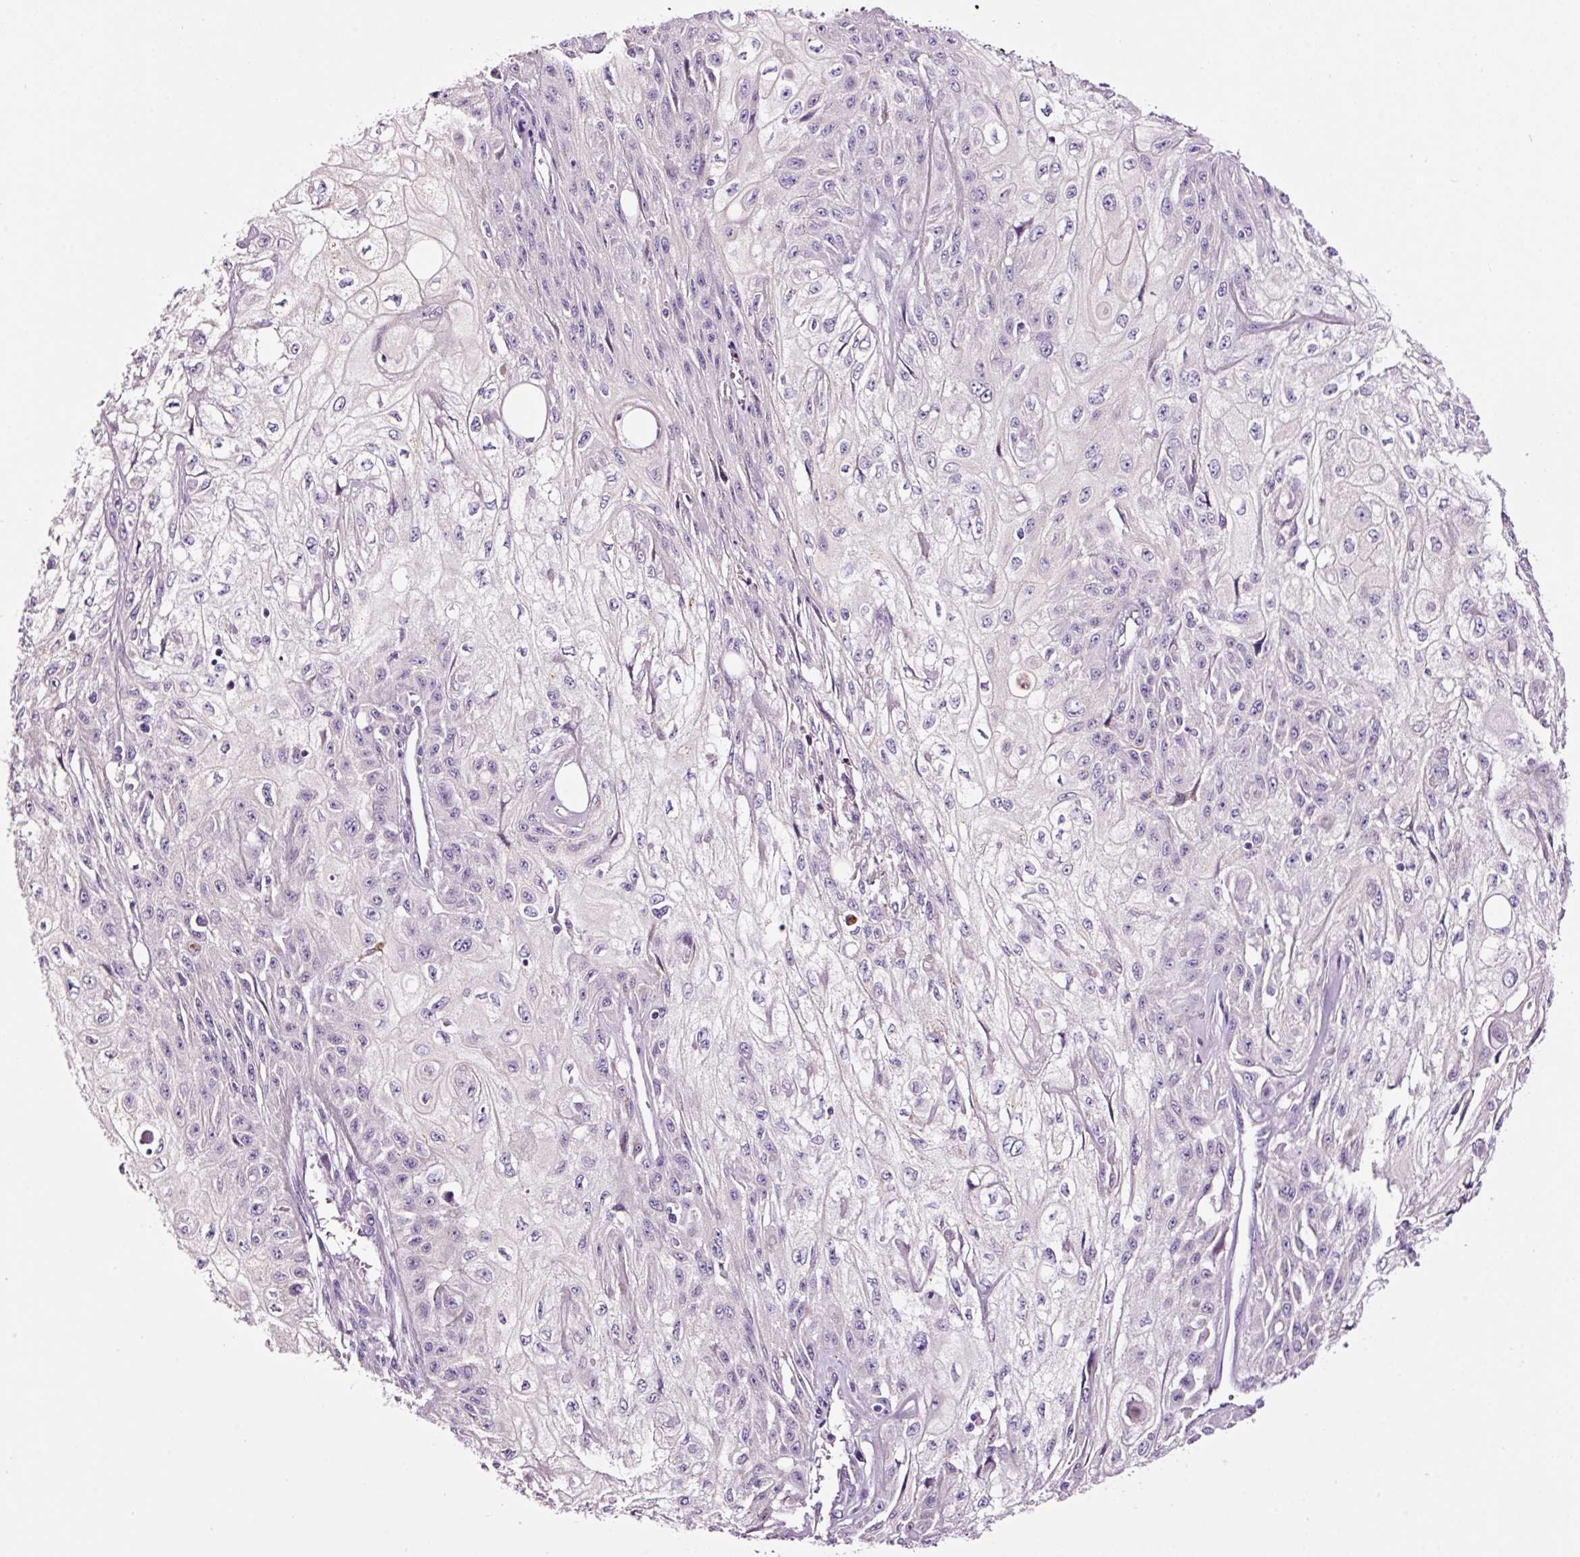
{"staining": {"intensity": "negative", "quantity": "none", "location": "none"}, "tissue": "skin cancer", "cell_type": "Tumor cells", "image_type": "cancer", "snomed": [{"axis": "morphology", "description": "Squamous cell carcinoma, NOS"}, {"axis": "morphology", "description": "Squamous cell carcinoma, metastatic, NOS"}, {"axis": "topography", "description": "Skin"}, {"axis": "topography", "description": "Lymph node"}], "caption": "This is an immunohistochemistry (IHC) photomicrograph of skin metastatic squamous cell carcinoma. There is no staining in tumor cells.", "gene": "PAM", "patient": {"sex": "male", "age": 75}}